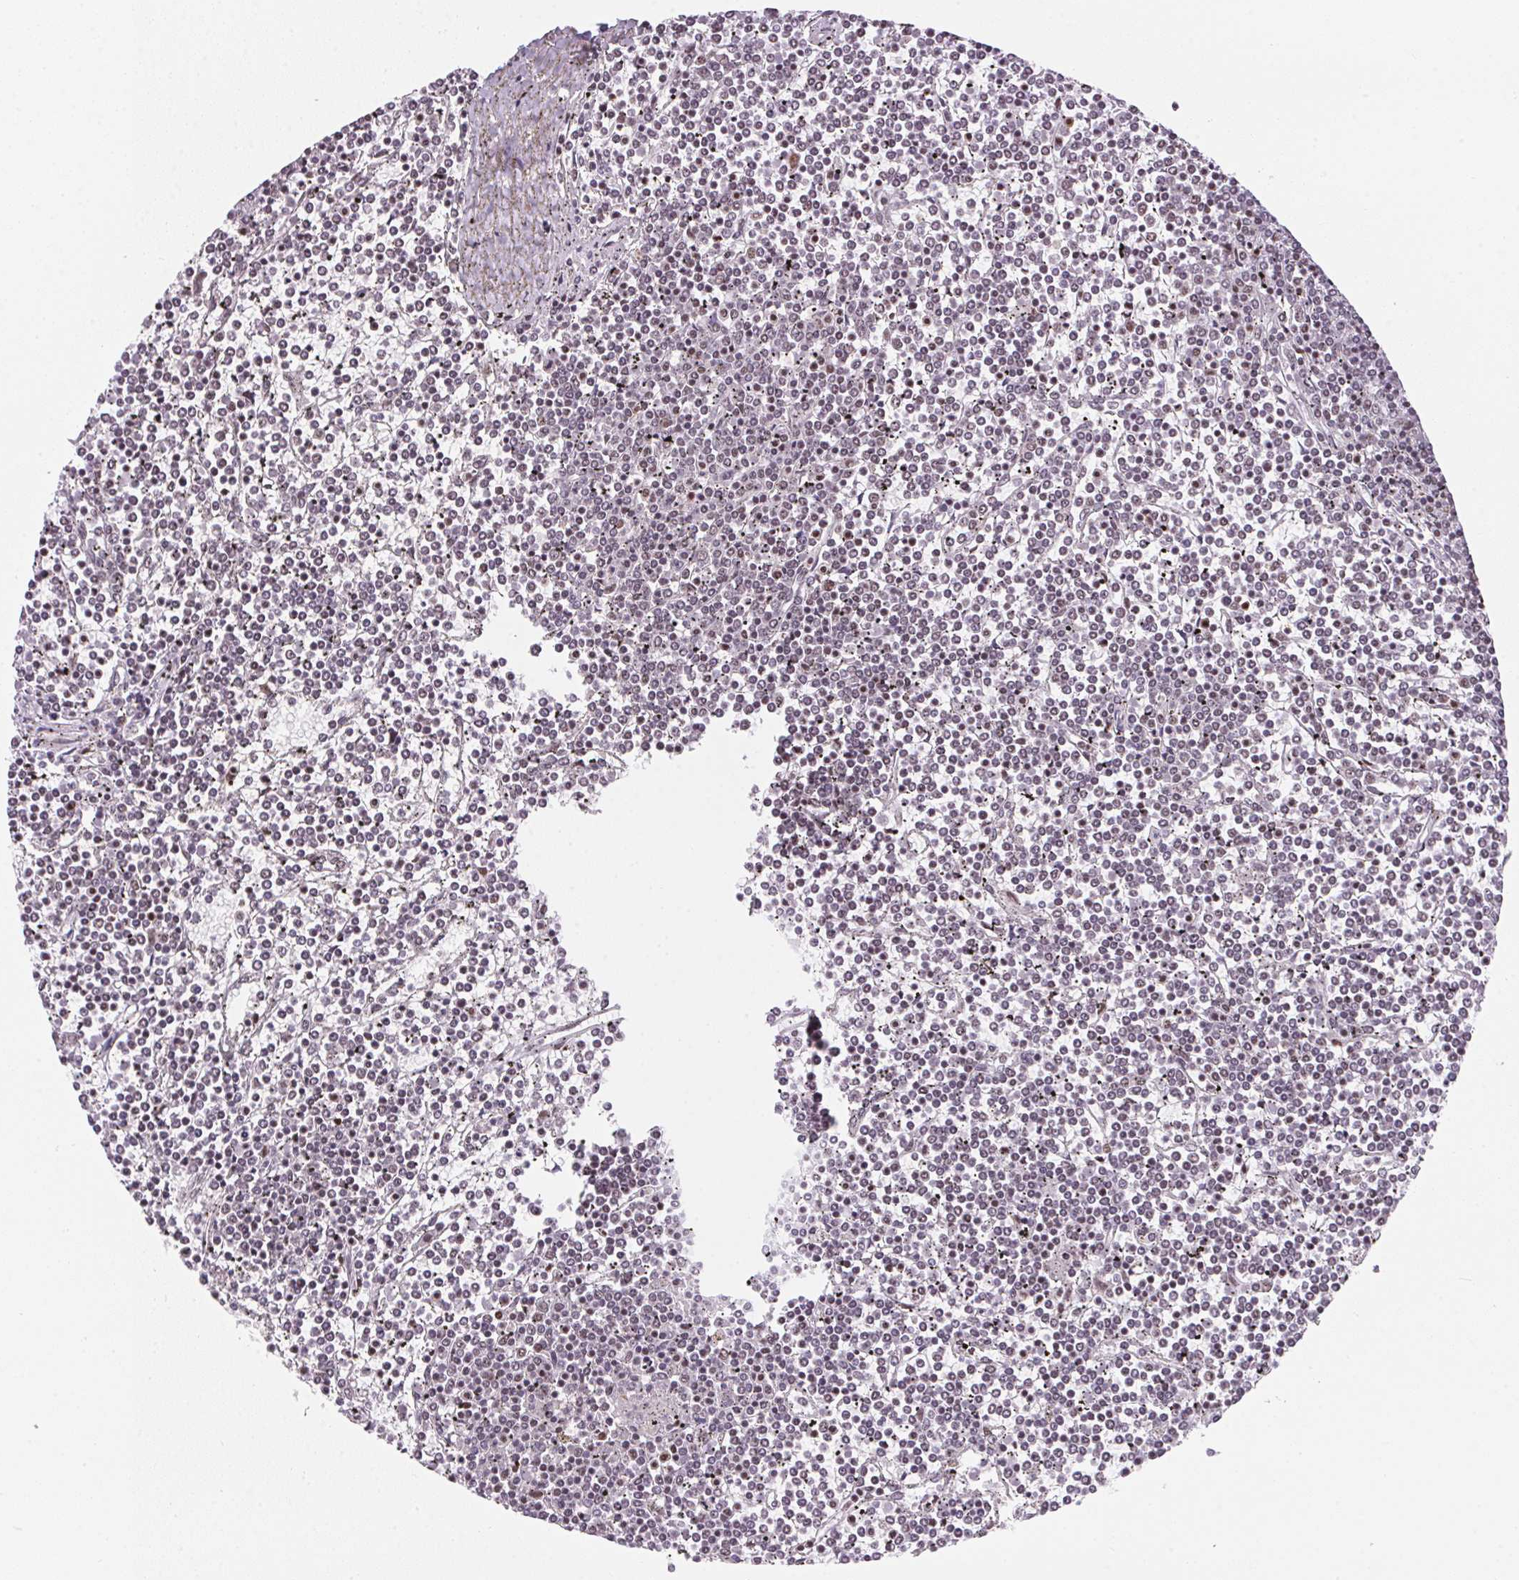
{"staining": {"intensity": "weak", "quantity": "<25%", "location": "nuclear"}, "tissue": "lymphoma", "cell_type": "Tumor cells", "image_type": "cancer", "snomed": [{"axis": "morphology", "description": "Malignant lymphoma, non-Hodgkin's type, Low grade"}, {"axis": "topography", "description": "Spleen"}], "caption": "Immunohistochemical staining of human low-grade malignant lymphoma, non-Hodgkin's type exhibits no significant expression in tumor cells.", "gene": "SRSF7", "patient": {"sex": "female", "age": 19}}